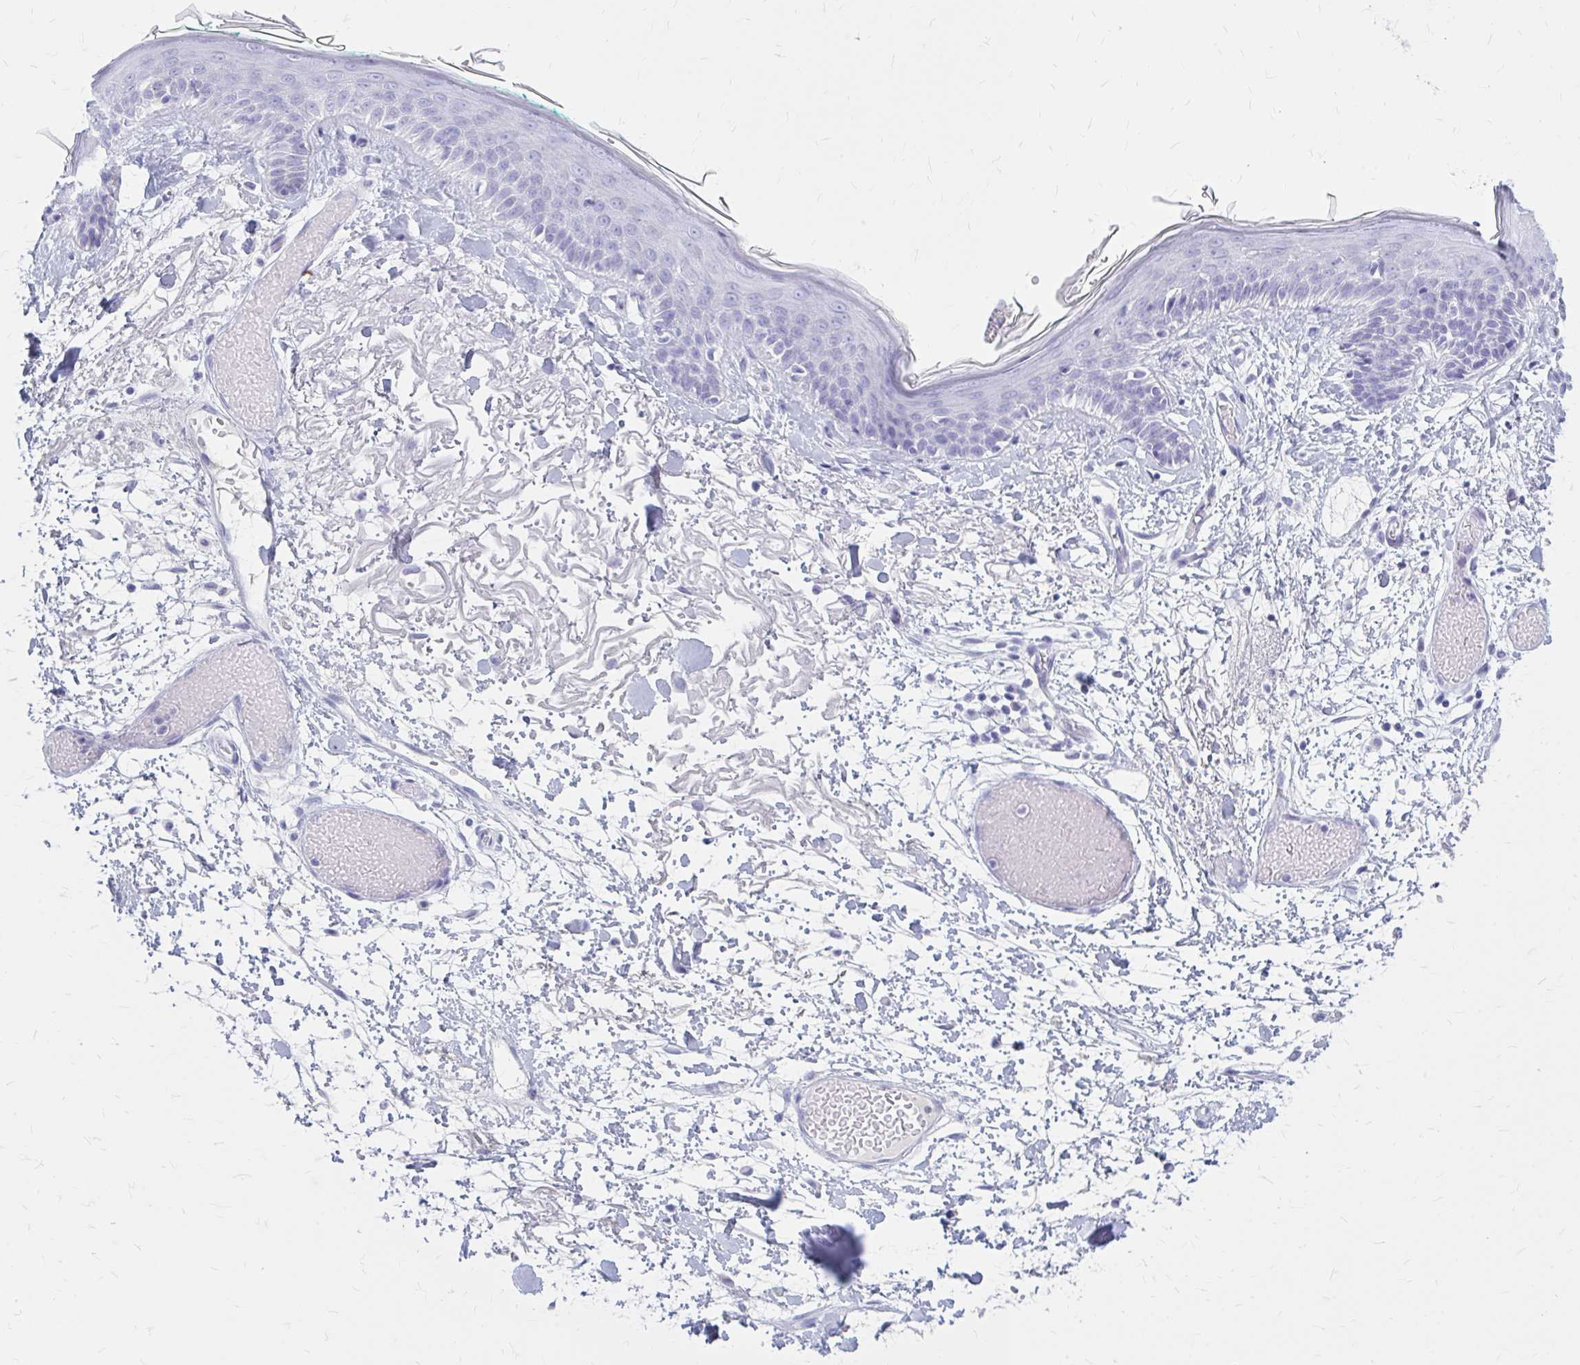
{"staining": {"intensity": "negative", "quantity": "none", "location": "none"}, "tissue": "skin", "cell_type": "Fibroblasts", "image_type": "normal", "snomed": [{"axis": "morphology", "description": "Normal tissue, NOS"}, {"axis": "topography", "description": "Skin"}], "caption": "A photomicrograph of human skin is negative for staining in fibroblasts. (IHC, brightfield microscopy, high magnification).", "gene": "KLHDC7A", "patient": {"sex": "male", "age": 79}}